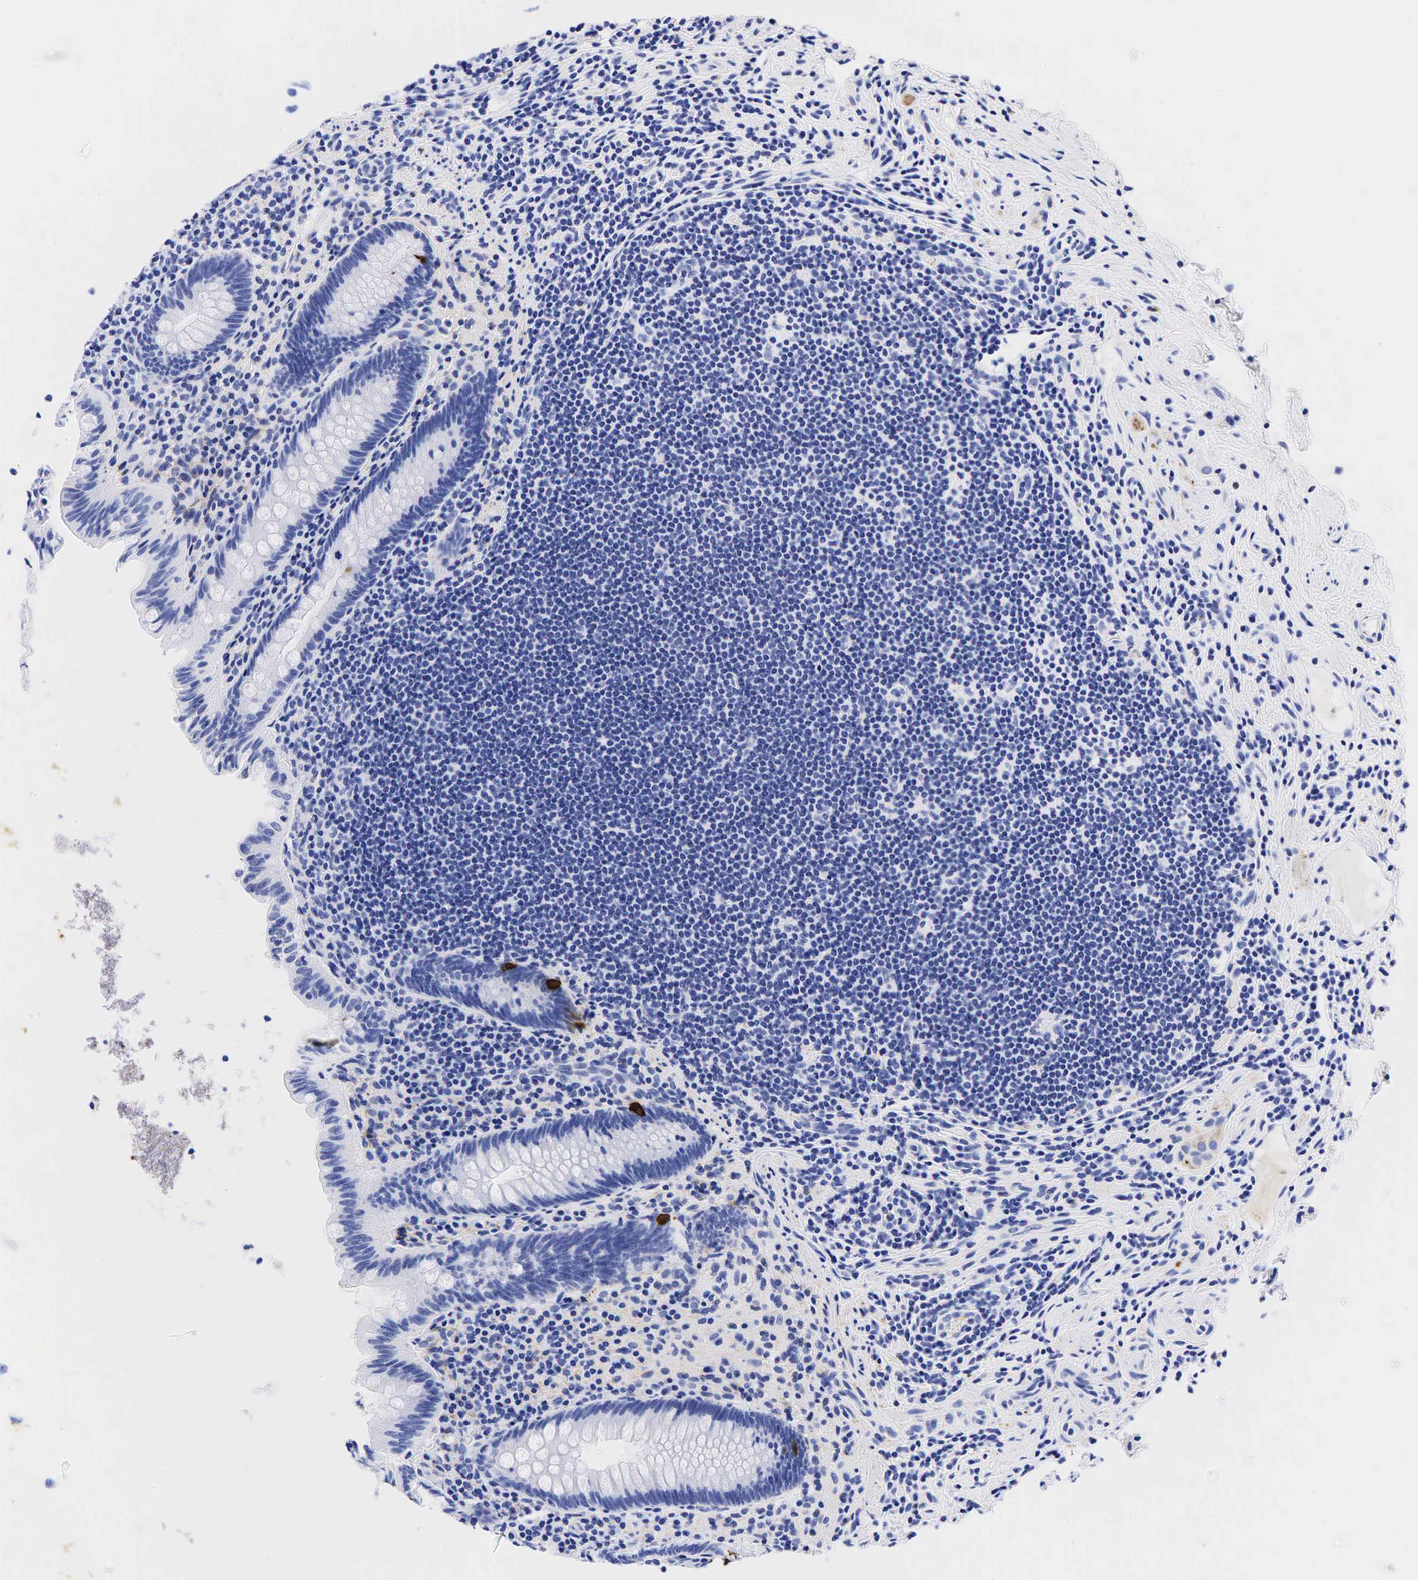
{"staining": {"intensity": "strong", "quantity": "<25%", "location": "cytoplasmic/membranous"}, "tissue": "appendix", "cell_type": "Glandular cells", "image_type": "normal", "snomed": [{"axis": "morphology", "description": "Normal tissue, NOS"}, {"axis": "topography", "description": "Appendix"}], "caption": "An immunohistochemistry photomicrograph of unremarkable tissue is shown. Protein staining in brown labels strong cytoplasmic/membranous positivity in appendix within glandular cells. (DAB (3,3'-diaminobenzidine) IHC, brown staining for protein, blue staining for nuclei).", "gene": "CHGA", "patient": {"sex": "male", "age": 41}}